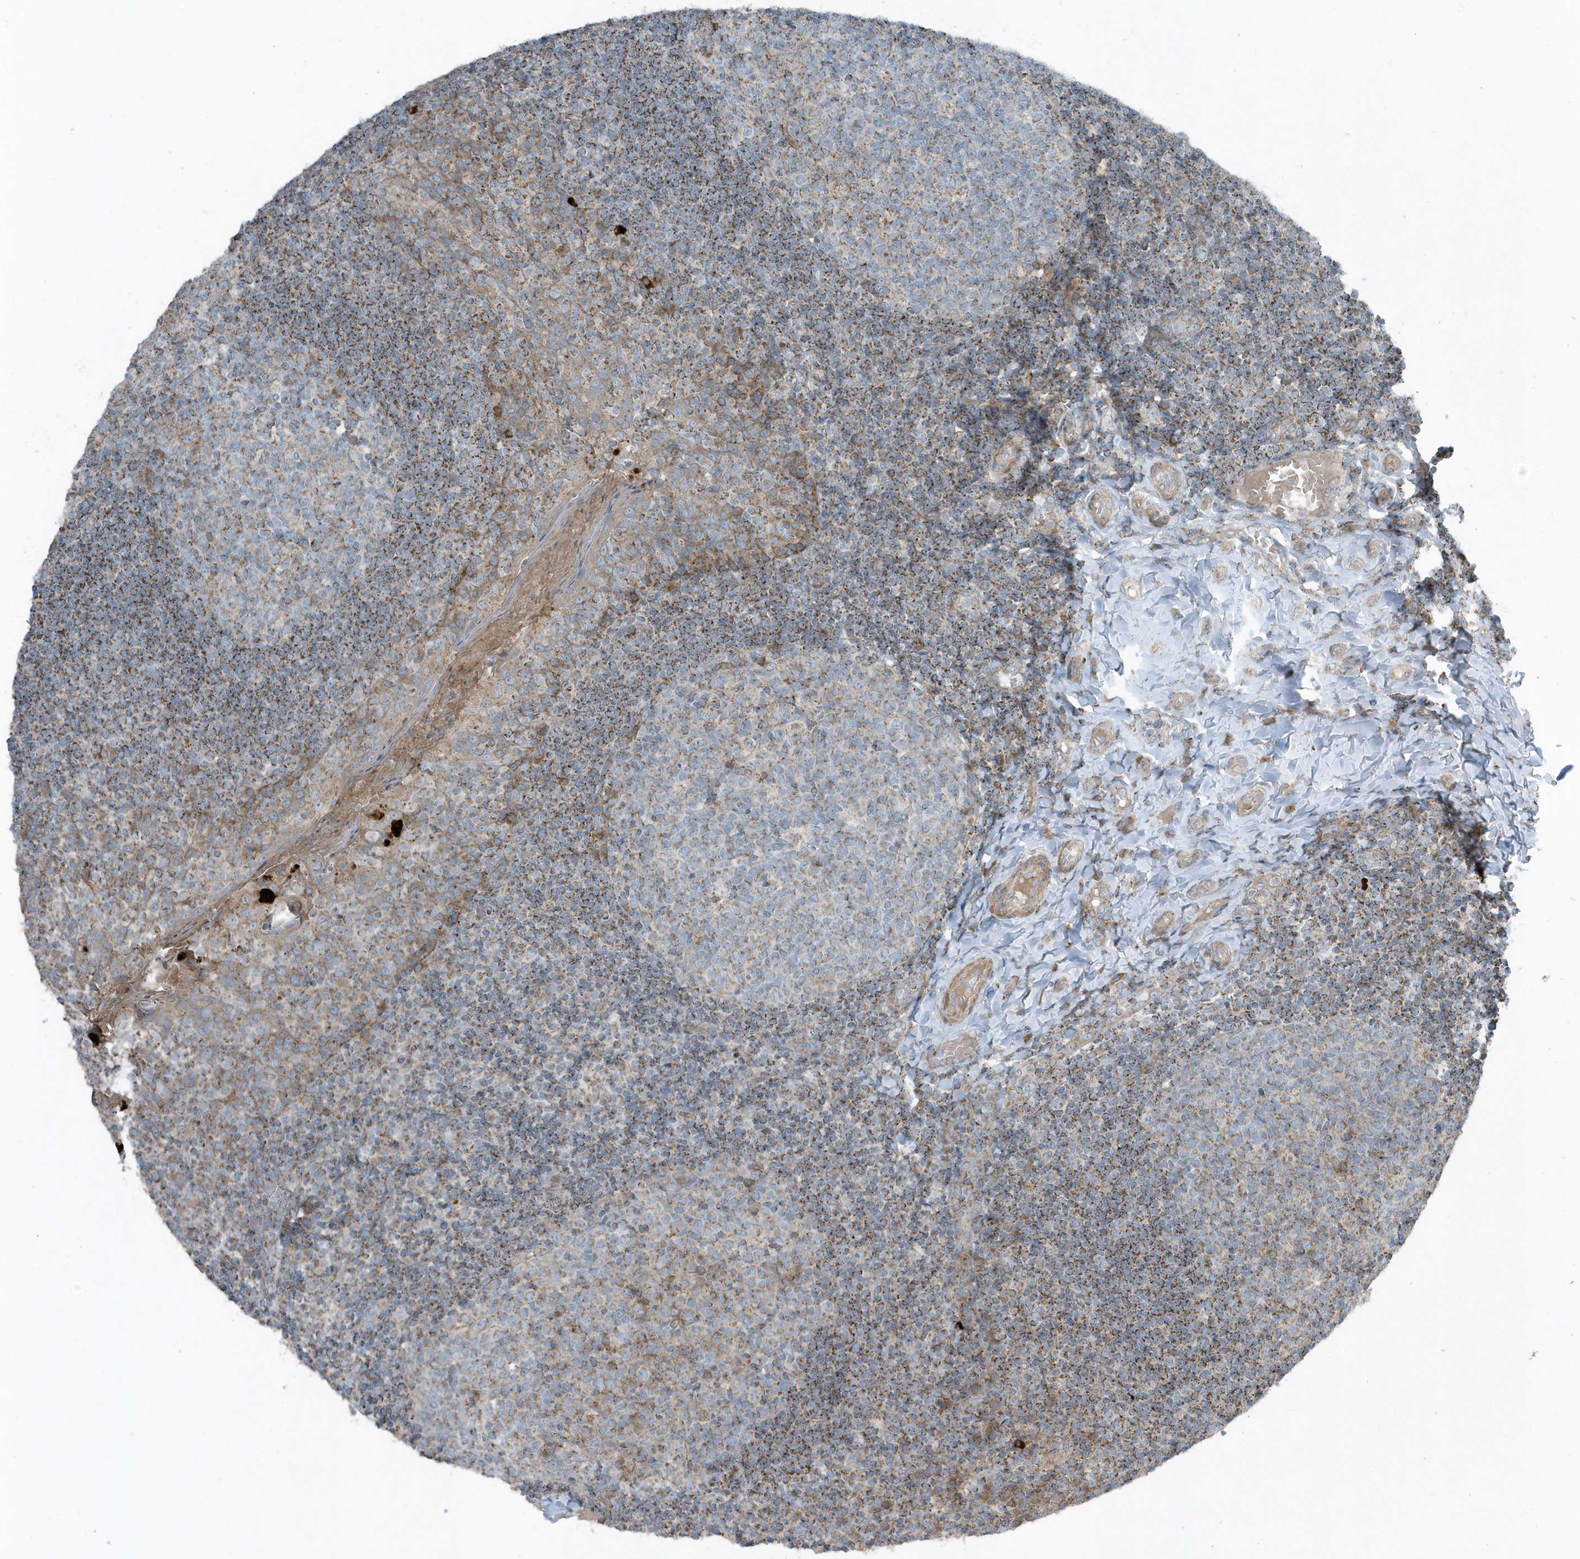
{"staining": {"intensity": "moderate", "quantity": "<25%", "location": "cytoplasmic/membranous"}, "tissue": "tonsil", "cell_type": "Germinal center cells", "image_type": "normal", "snomed": [{"axis": "morphology", "description": "Normal tissue, NOS"}, {"axis": "topography", "description": "Tonsil"}], "caption": "This histopathology image demonstrates immunohistochemistry staining of benign human tonsil, with low moderate cytoplasmic/membranous positivity in about <25% of germinal center cells.", "gene": "SLC38A2", "patient": {"sex": "female", "age": 19}}